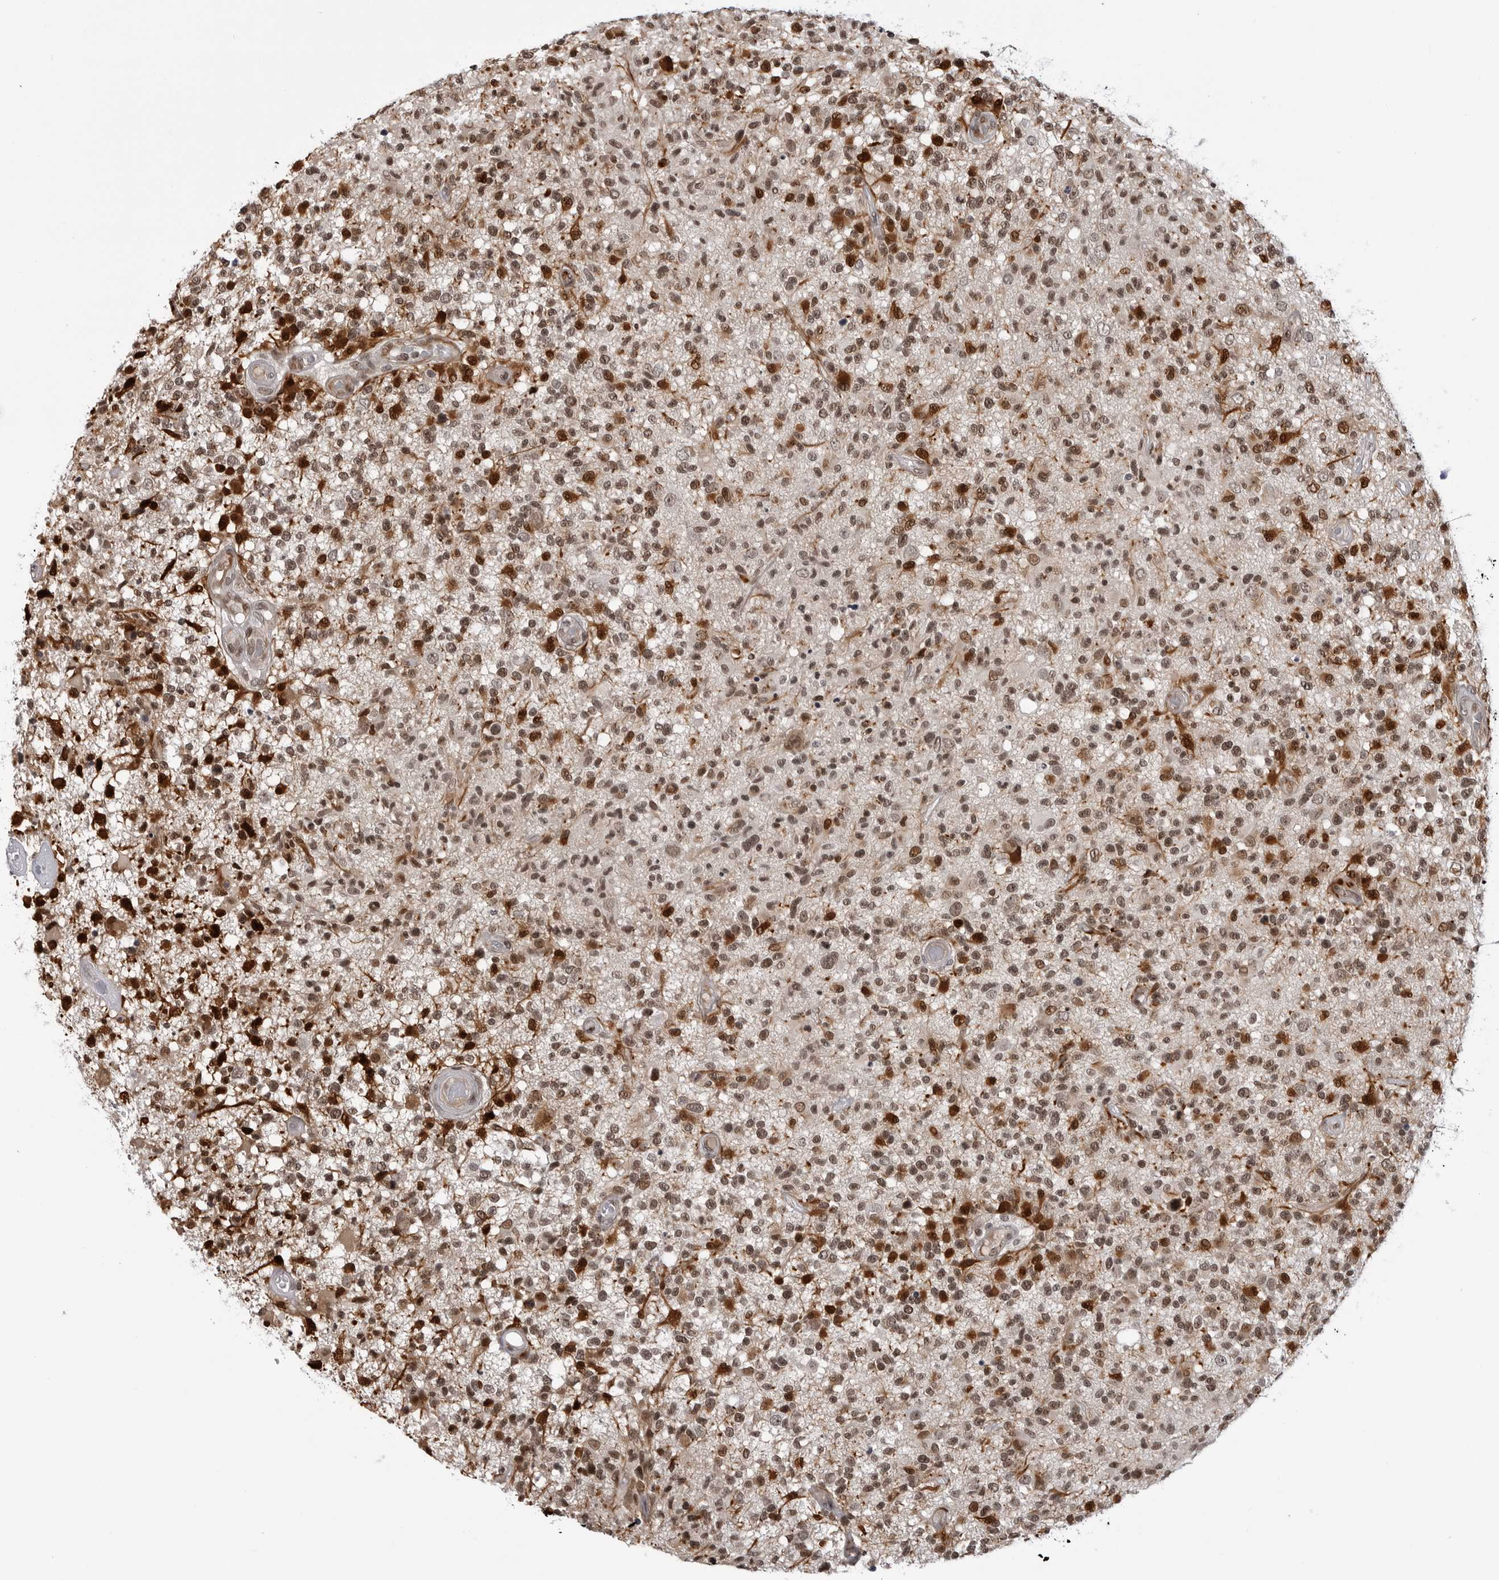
{"staining": {"intensity": "strong", "quantity": "25%-75%", "location": "cytoplasmic/membranous,nuclear"}, "tissue": "glioma", "cell_type": "Tumor cells", "image_type": "cancer", "snomed": [{"axis": "morphology", "description": "Glioma, malignant, High grade"}, {"axis": "morphology", "description": "Glioblastoma, NOS"}, {"axis": "topography", "description": "Brain"}], "caption": "Tumor cells demonstrate high levels of strong cytoplasmic/membranous and nuclear positivity in about 25%-75% of cells in glioma.", "gene": "TRIM66", "patient": {"sex": "male", "age": 60}}